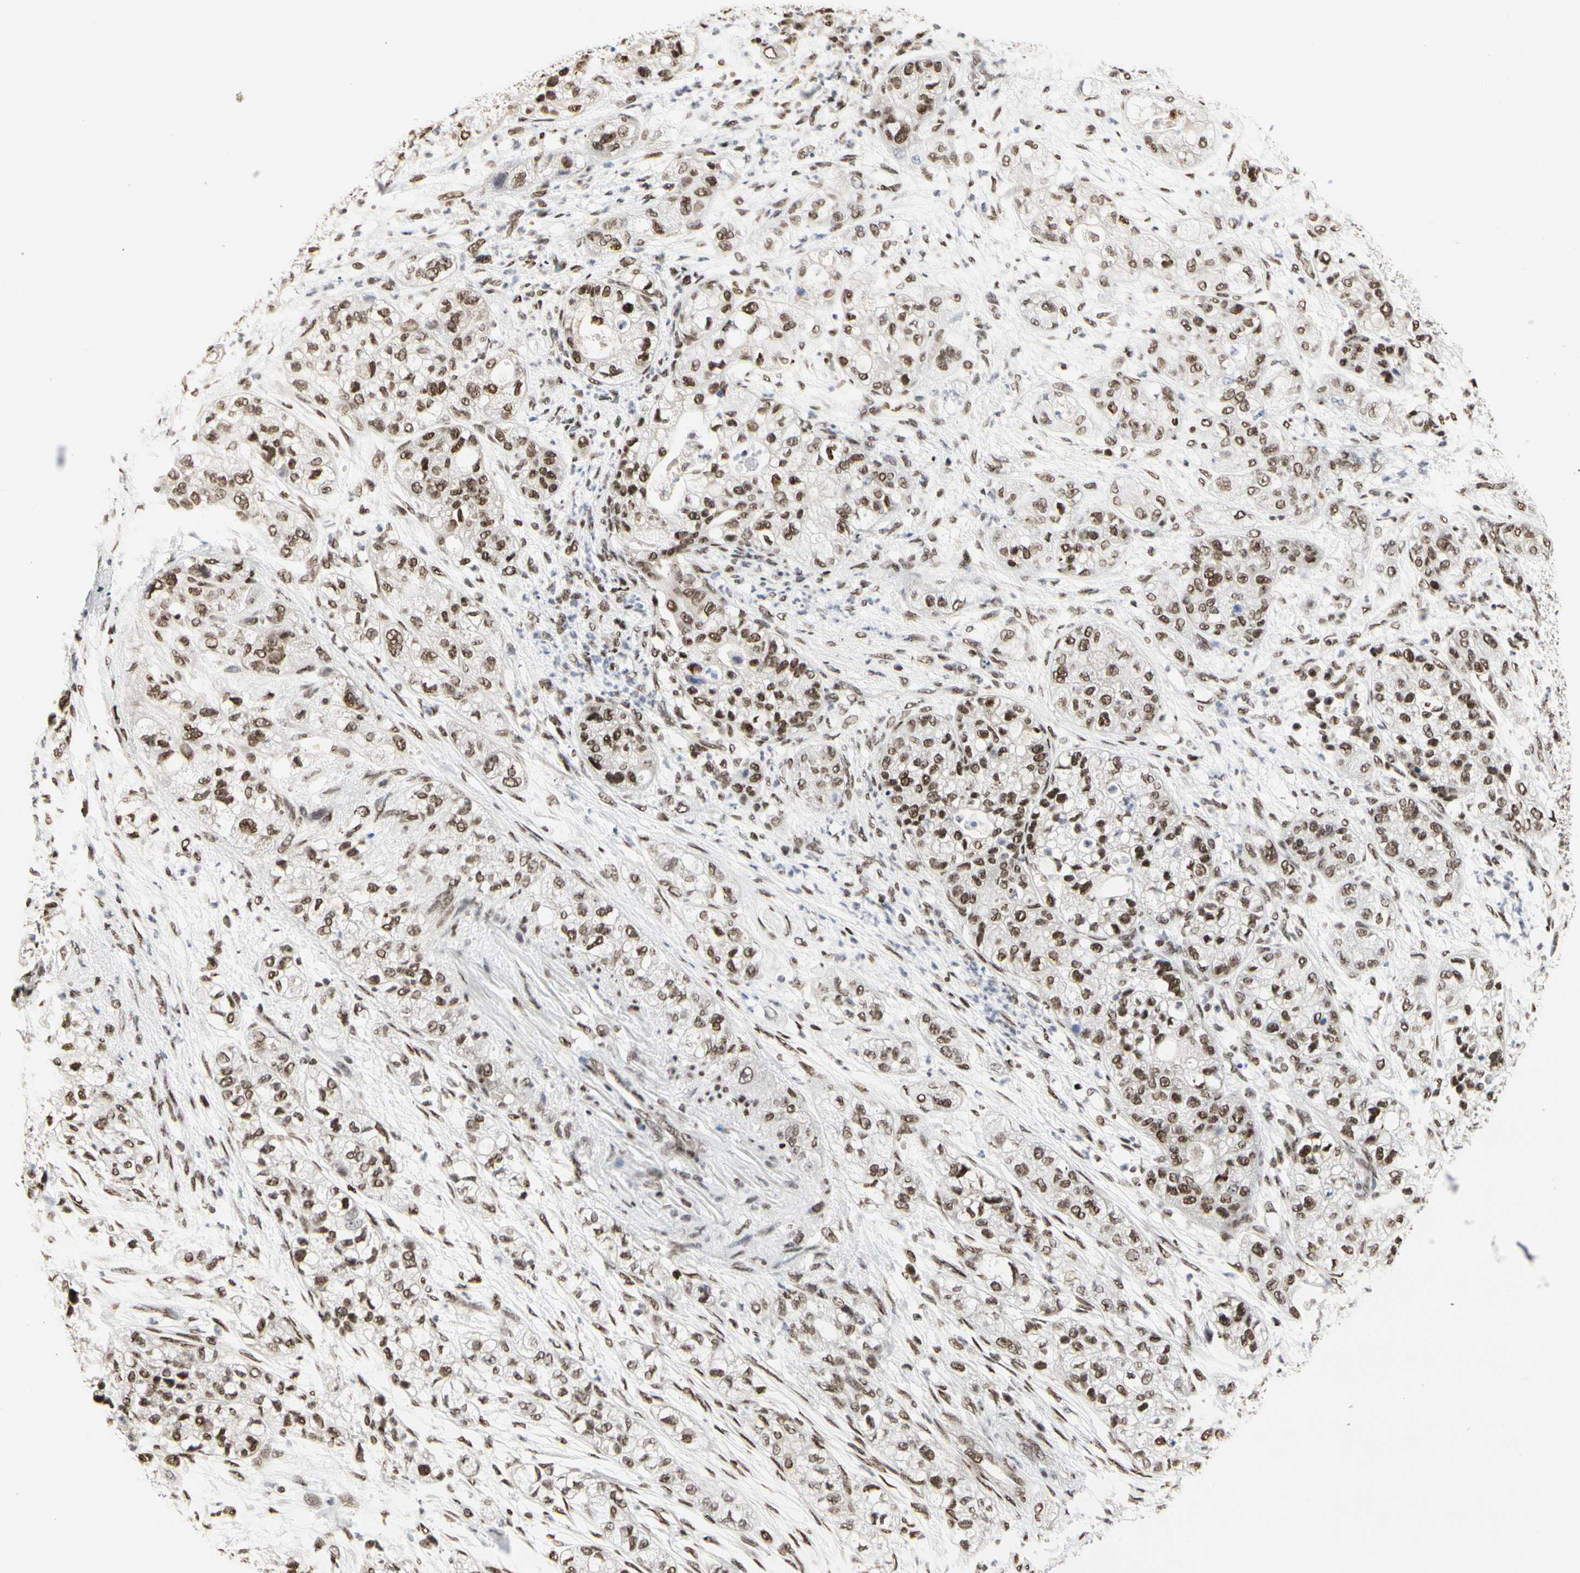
{"staining": {"intensity": "moderate", "quantity": ">75%", "location": "nuclear"}, "tissue": "pancreatic cancer", "cell_type": "Tumor cells", "image_type": "cancer", "snomed": [{"axis": "morphology", "description": "Adenocarcinoma, NOS"}, {"axis": "topography", "description": "Pancreas"}], "caption": "Immunohistochemical staining of human adenocarcinoma (pancreatic) shows moderate nuclear protein positivity in approximately >75% of tumor cells.", "gene": "PRMT3", "patient": {"sex": "female", "age": 78}}